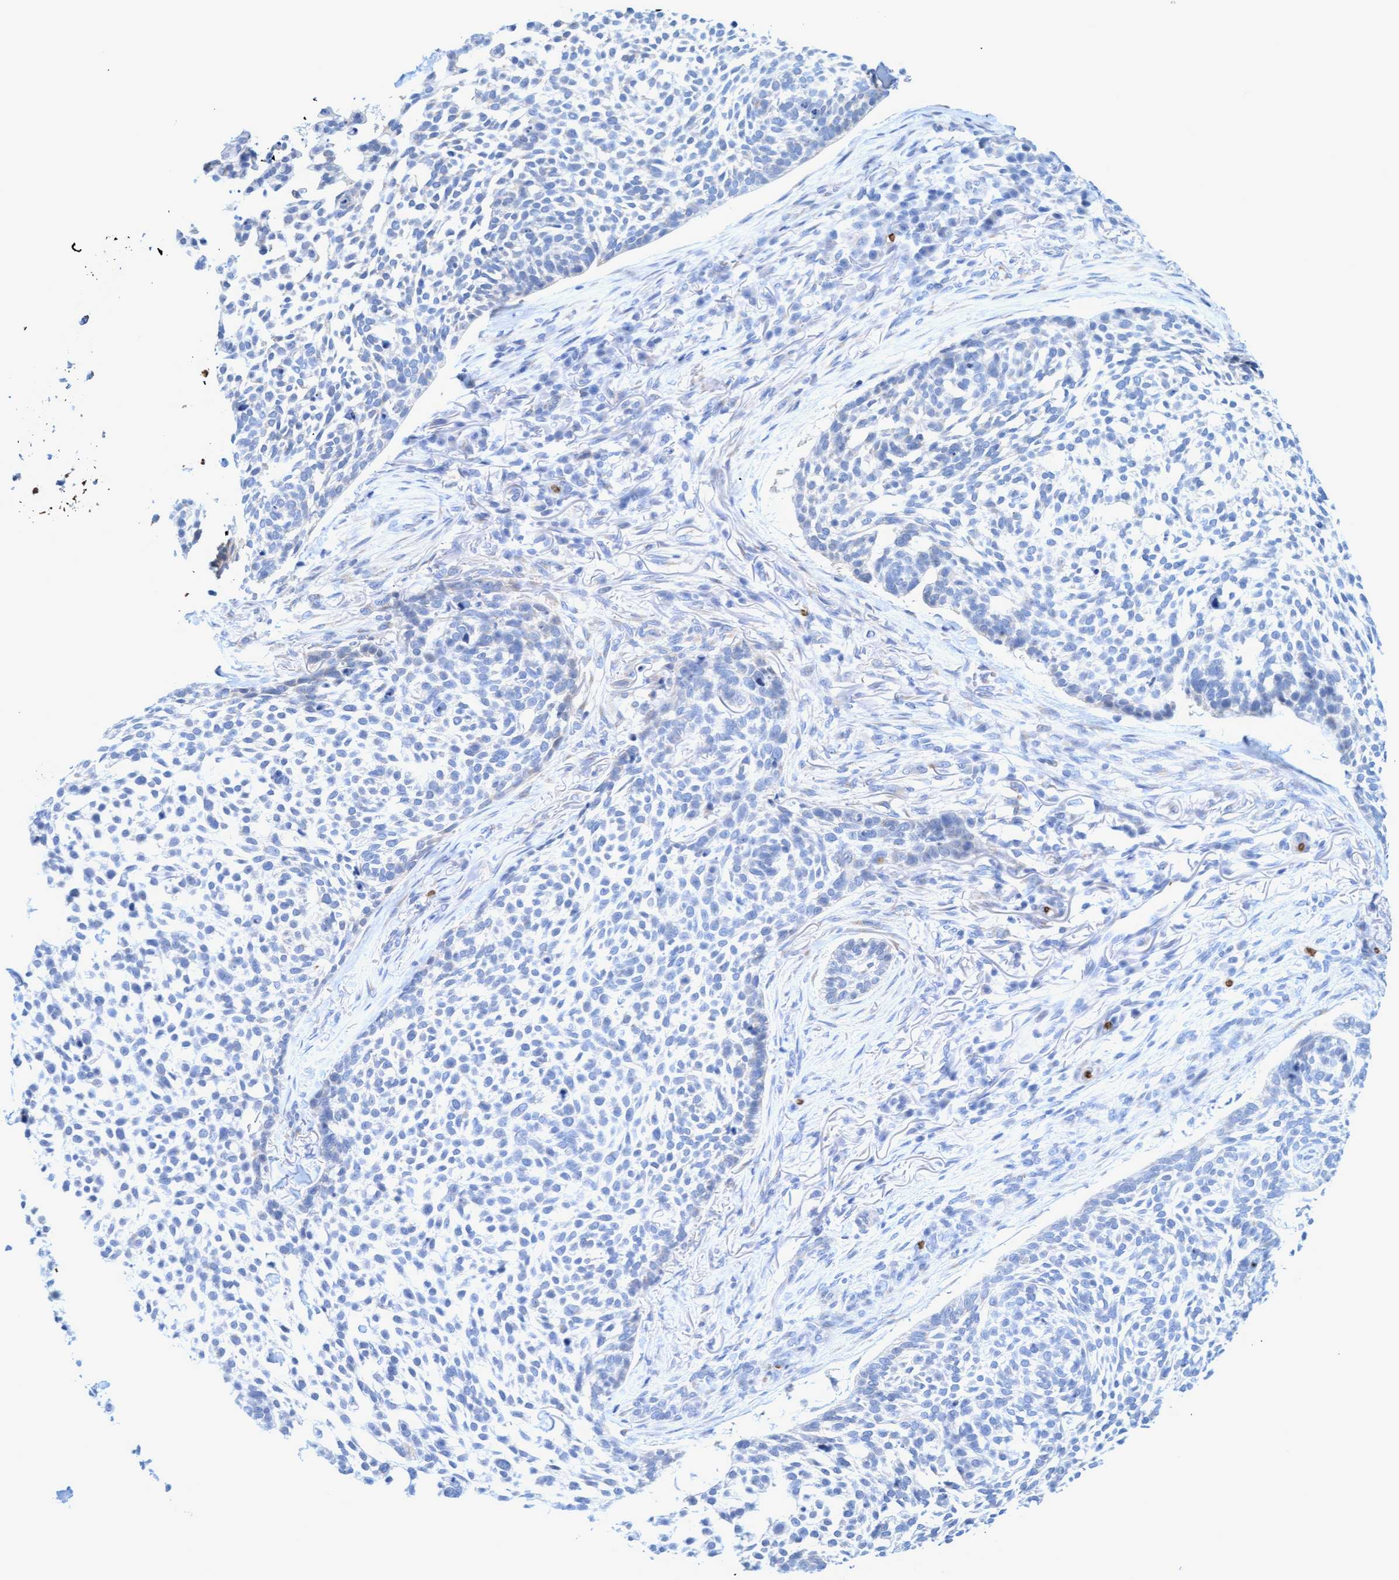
{"staining": {"intensity": "negative", "quantity": "none", "location": "none"}, "tissue": "skin cancer", "cell_type": "Tumor cells", "image_type": "cancer", "snomed": [{"axis": "morphology", "description": "Basal cell carcinoma"}, {"axis": "topography", "description": "Skin"}], "caption": "Immunohistochemical staining of skin cancer (basal cell carcinoma) shows no significant staining in tumor cells. The staining was performed using DAB to visualize the protein expression in brown, while the nuclei were stained in blue with hematoxylin (Magnification: 20x).", "gene": "SPEM2", "patient": {"sex": "female", "age": 64}}